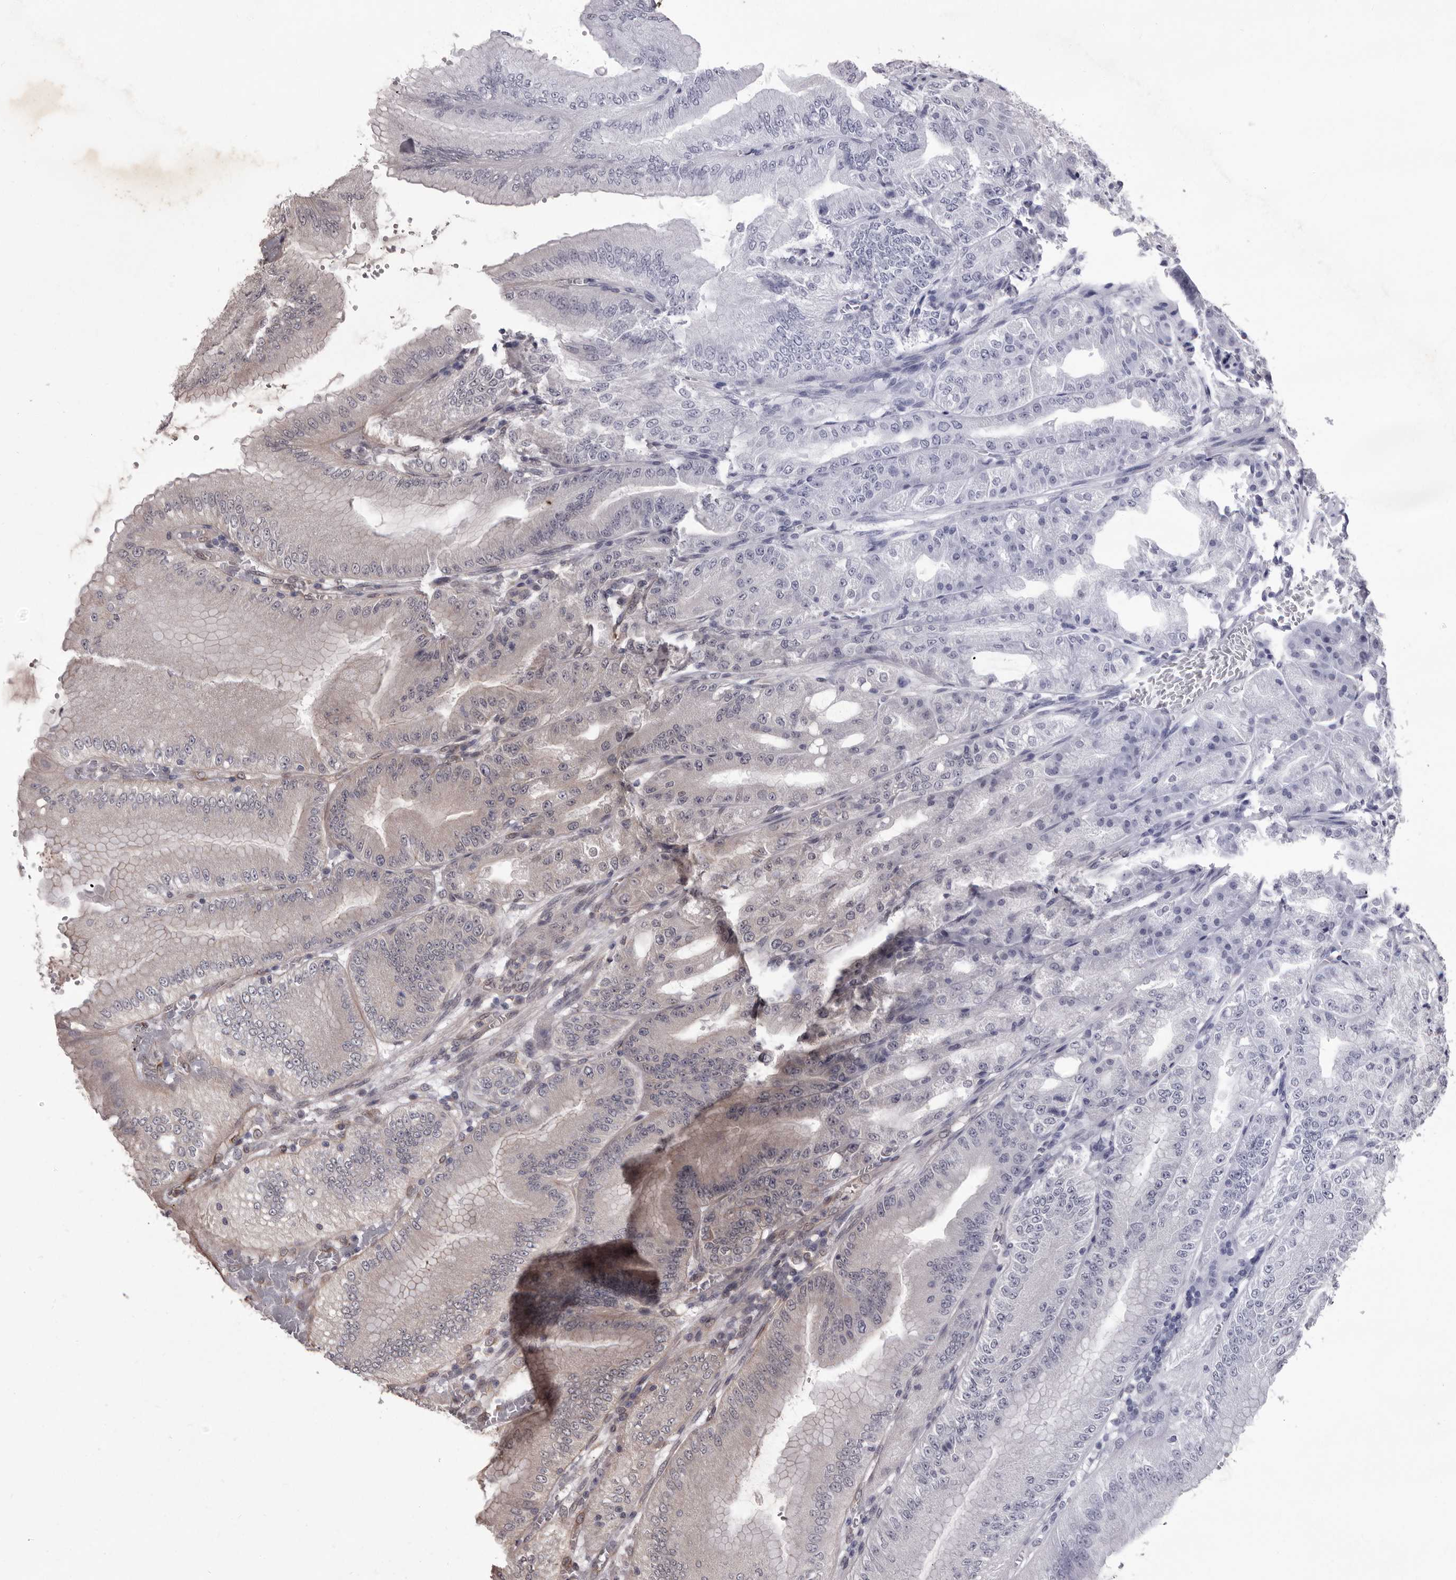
{"staining": {"intensity": "moderate", "quantity": "25%-75%", "location": "cytoplasmic/membranous,nuclear"}, "tissue": "stomach", "cell_type": "Glandular cells", "image_type": "normal", "snomed": [{"axis": "morphology", "description": "Normal tissue, NOS"}, {"axis": "topography", "description": "Stomach, lower"}], "caption": "Stomach stained with a brown dye reveals moderate cytoplasmic/membranous,nuclear positive positivity in about 25%-75% of glandular cells.", "gene": "ADAMTS20", "patient": {"sex": "male", "age": 71}}